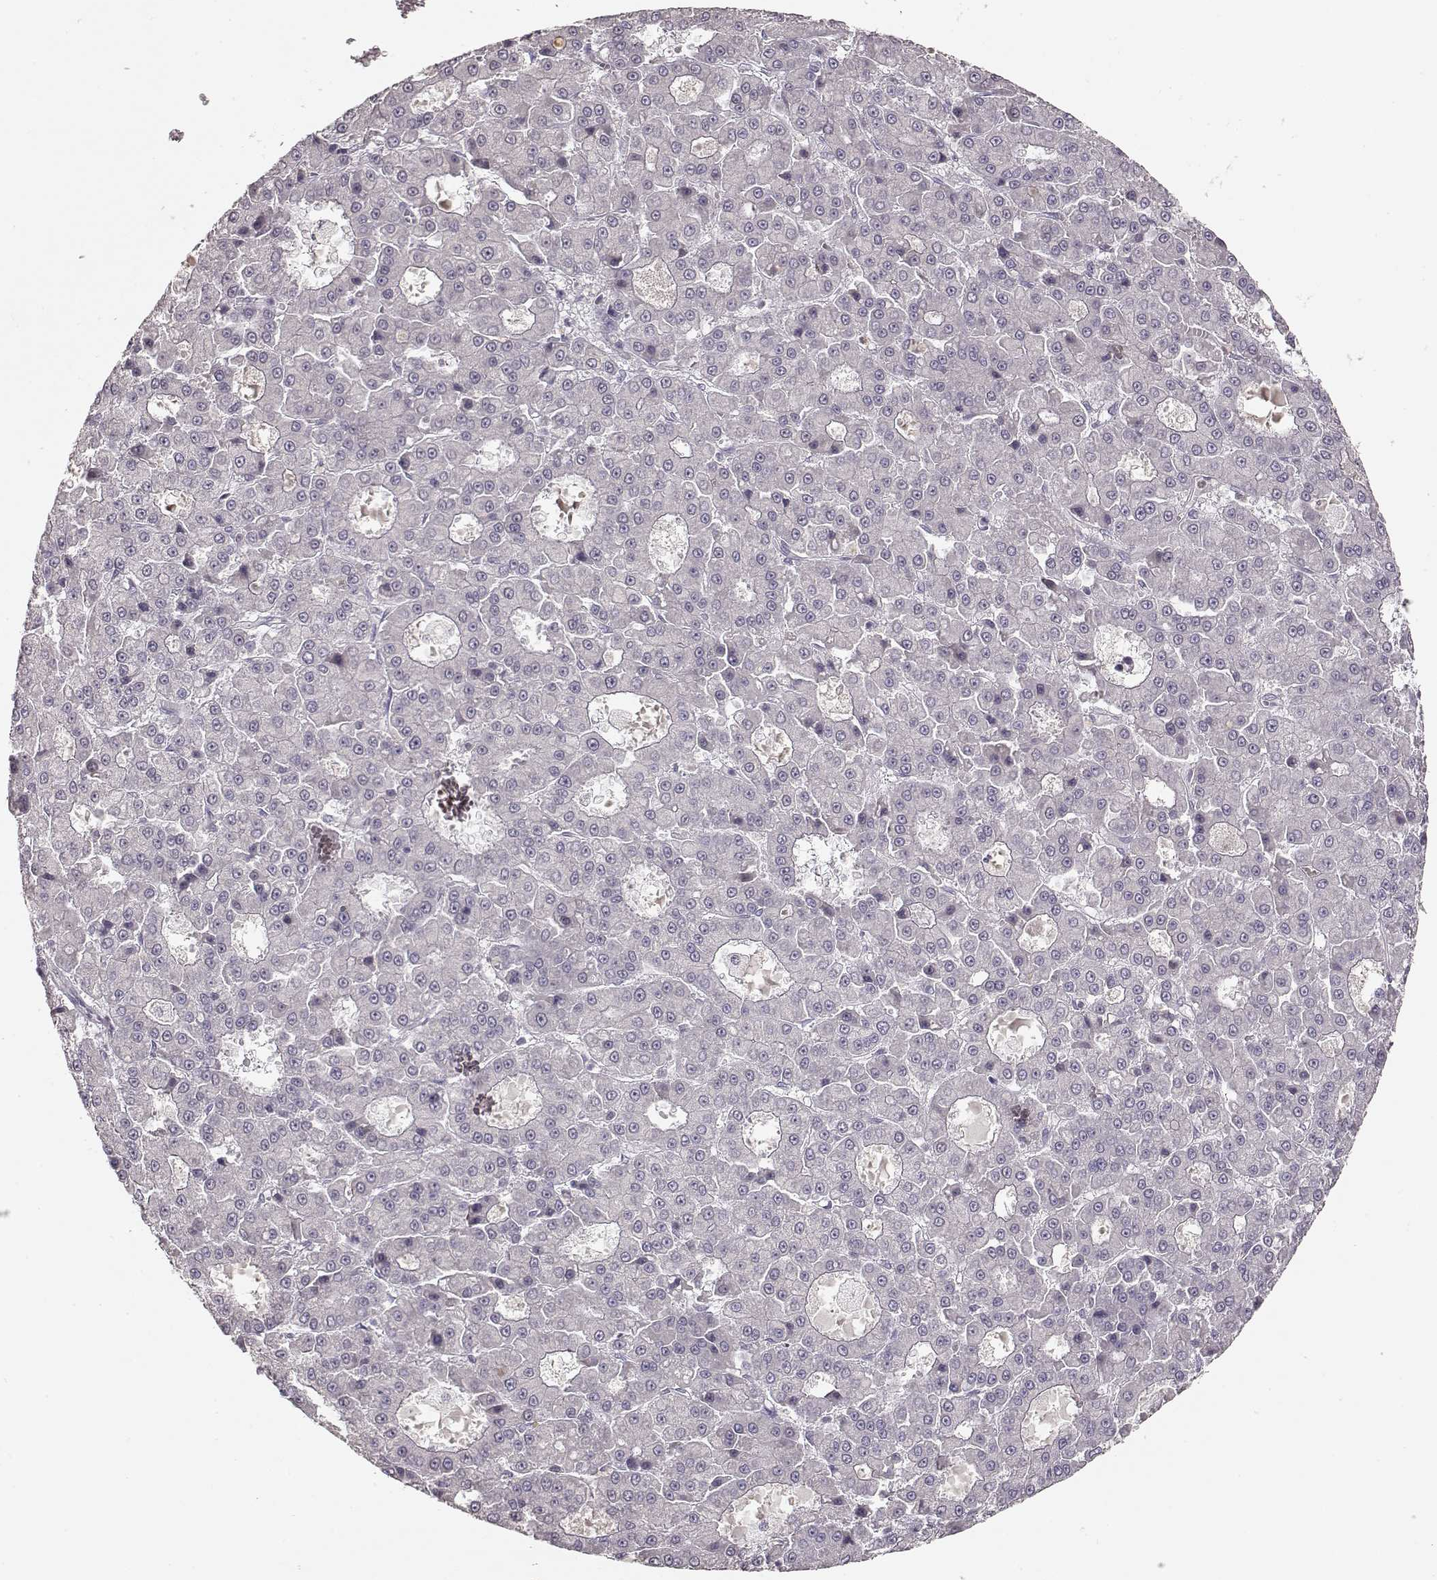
{"staining": {"intensity": "negative", "quantity": "none", "location": "none"}, "tissue": "liver cancer", "cell_type": "Tumor cells", "image_type": "cancer", "snomed": [{"axis": "morphology", "description": "Carcinoma, Hepatocellular, NOS"}, {"axis": "topography", "description": "Liver"}], "caption": "Immunohistochemistry (IHC) histopathology image of liver hepatocellular carcinoma stained for a protein (brown), which shows no positivity in tumor cells.", "gene": "S100B", "patient": {"sex": "male", "age": 70}}